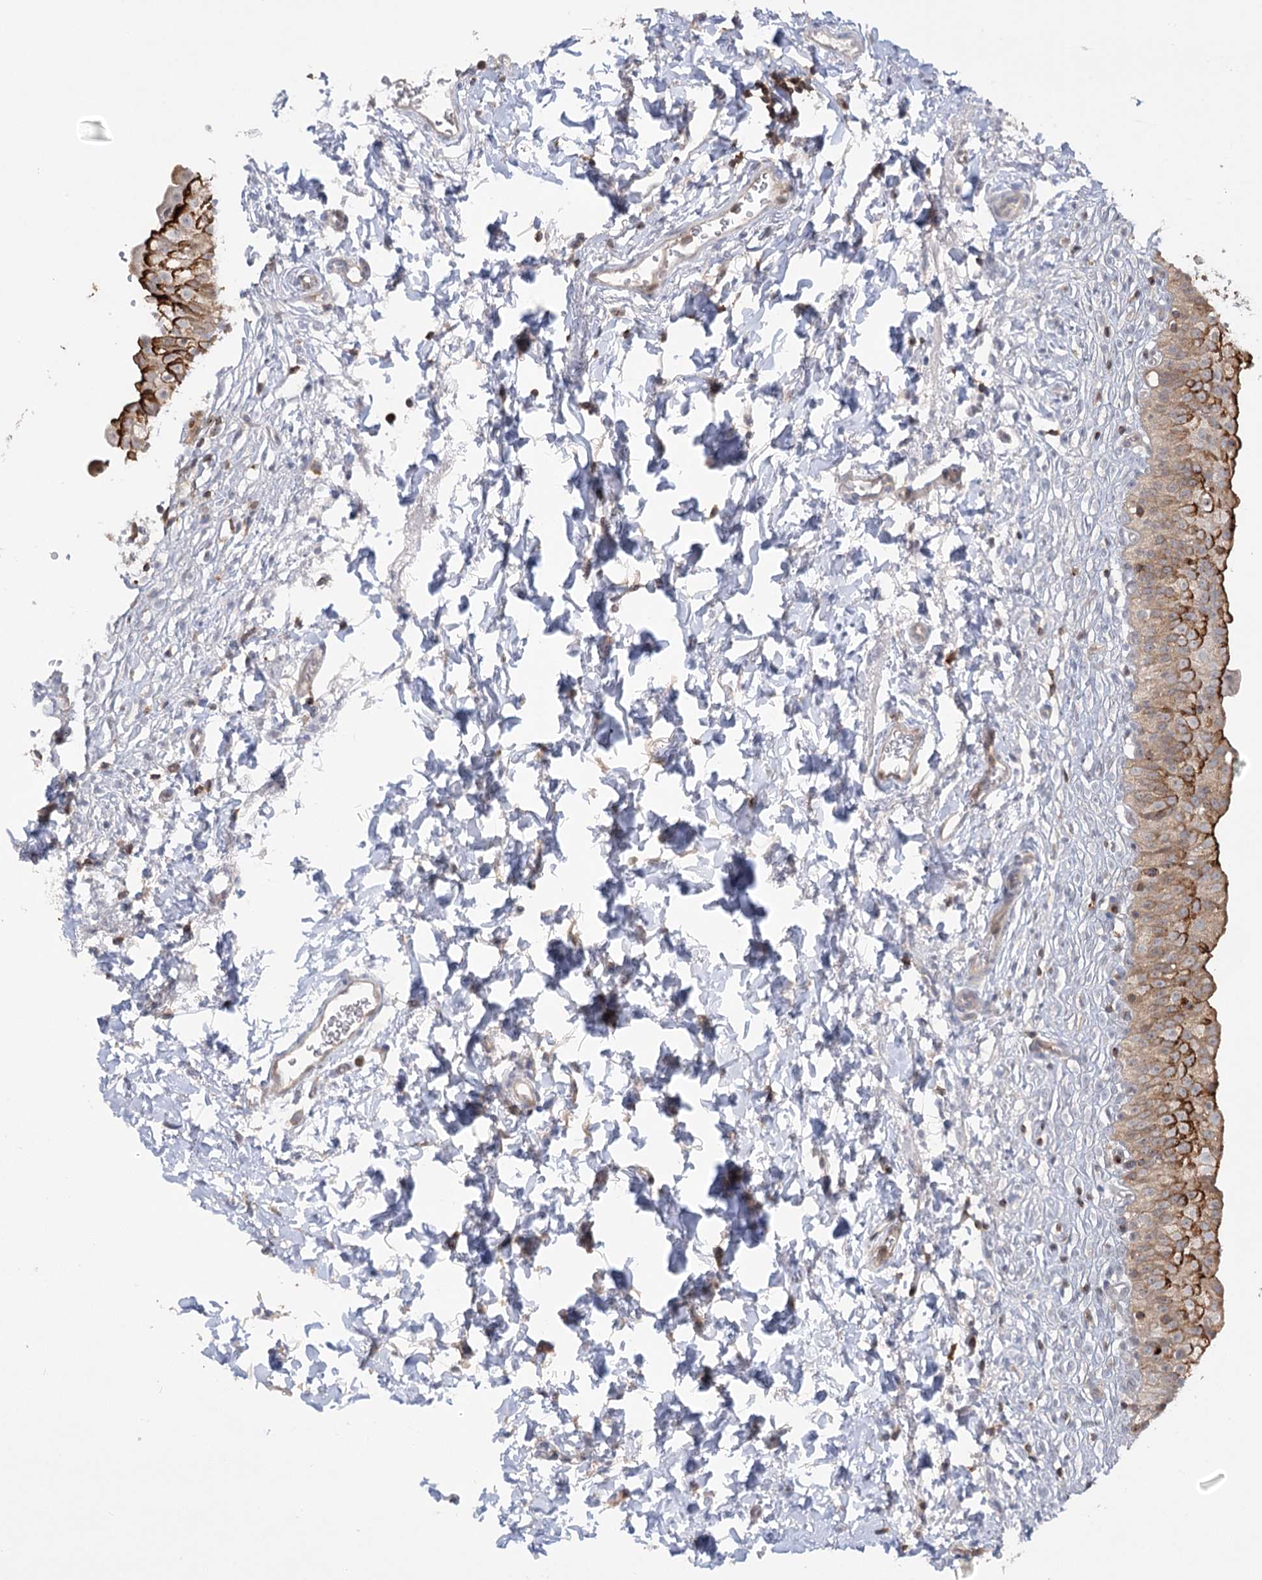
{"staining": {"intensity": "strong", "quantity": ">75%", "location": "cytoplasmic/membranous"}, "tissue": "urinary bladder", "cell_type": "Urothelial cells", "image_type": "normal", "snomed": [{"axis": "morphology", "description": "Normal tissue, NOS"}, {"axis": "topography", "description": "Urinary bladder"}], "caption": "IHC of normal urinary bladder demonstrates high levels of strong cytoplasmic/membranous staining in approximately >75% of urothelial cells. (DAB (3,3'-diaminobenzidine) = brown stain, brightfield microscopy at high magnification).", "gene": "SYTL1", "patient": {"sex": "male", "age": 55}}